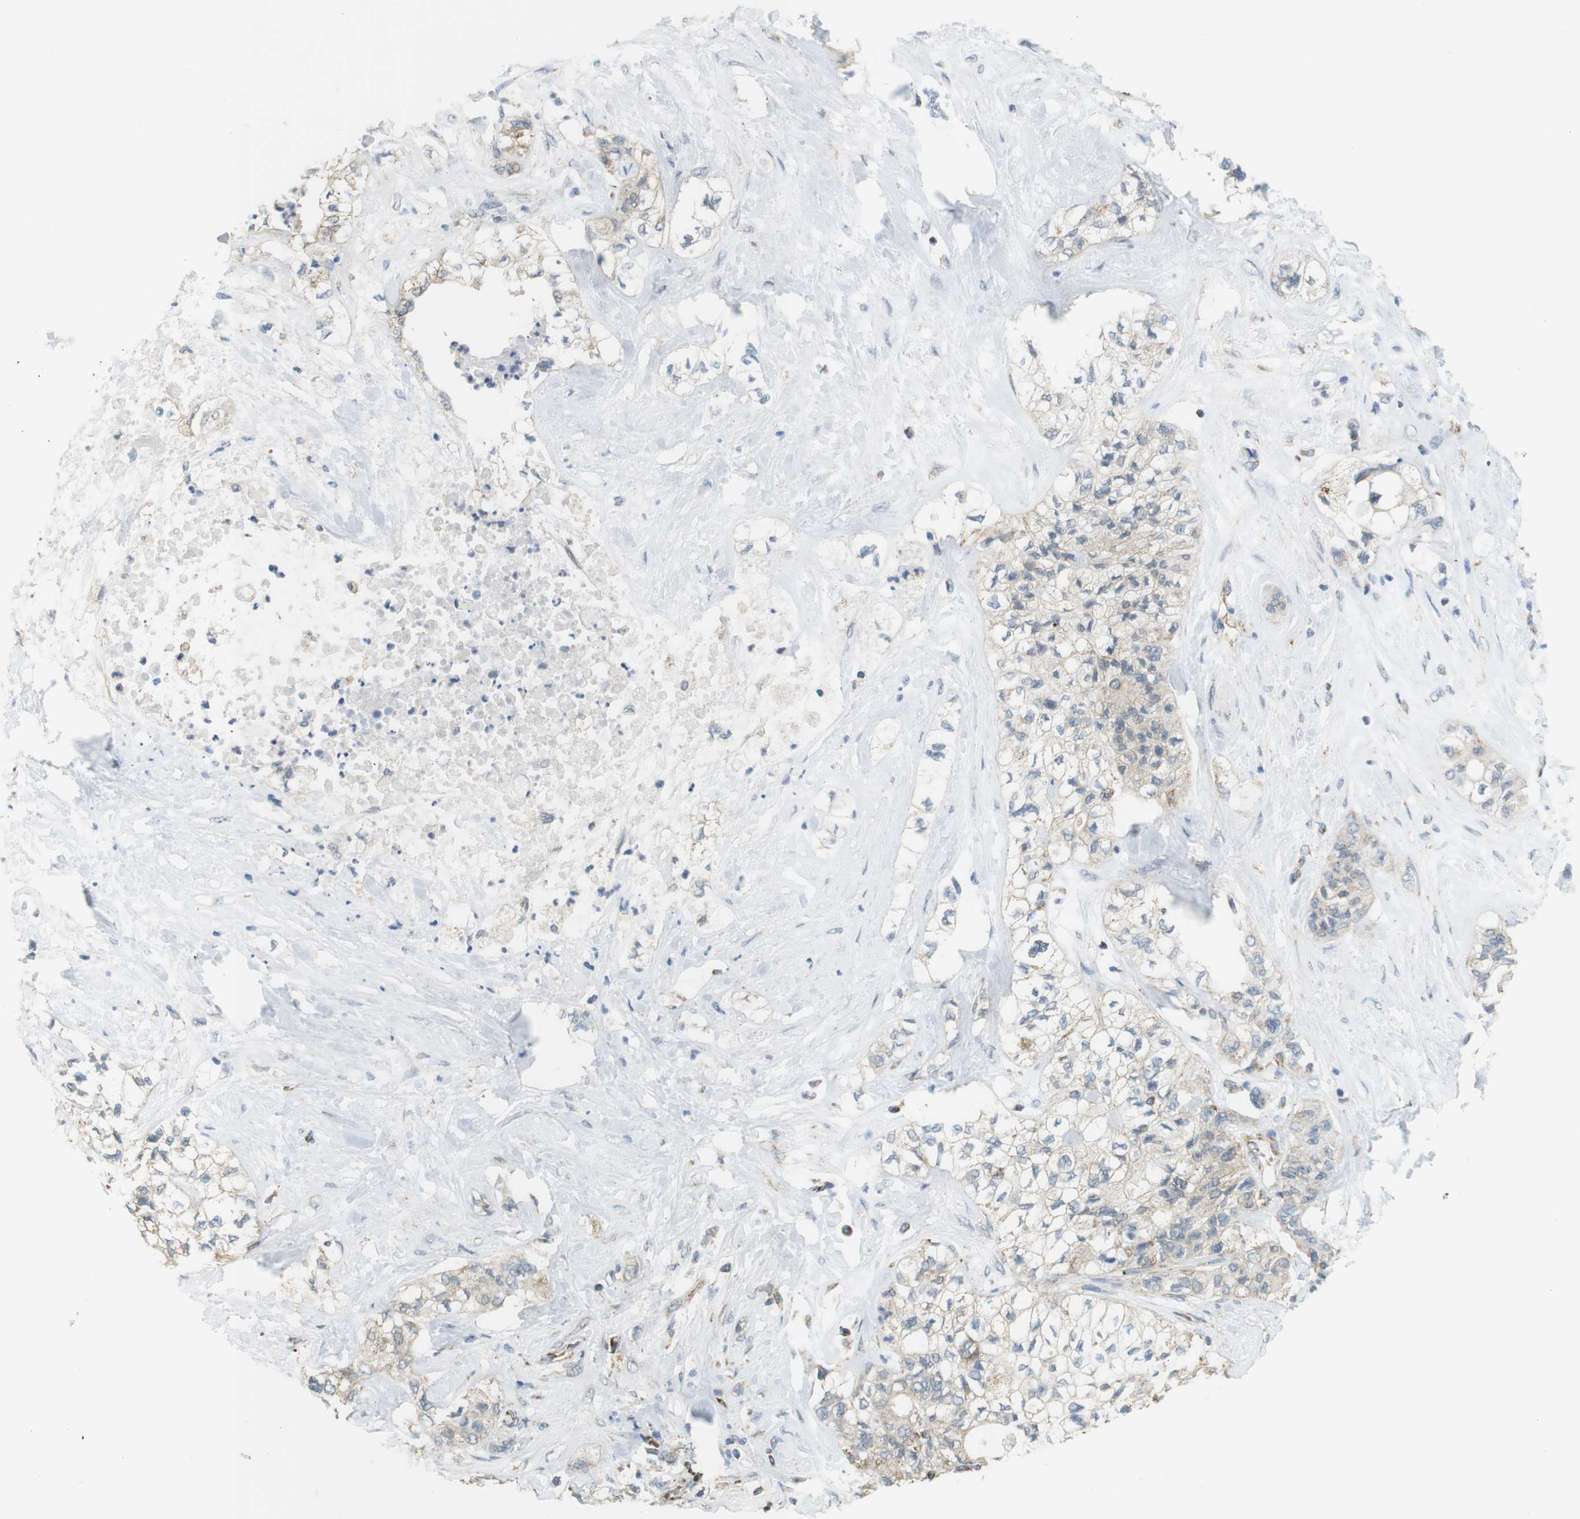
{"staining": {"intensity": "weak", "quantity": "<25%", "location": "cytoplasmic/membranous"}, "tissue": "pancreatic cancer", "cell_type": "Tumor cells", "image_type": "cancer", "snomed": [{"axis": "morphology", "description": "Adenocarcinoma, NOS"}, {"axis": "topography", "description": "Pancreas"}], "caption": "A histopathology image of human pancreatic cancer (adenocarcinoma) is negative for staining in tumor cells.", "gene": "CALHM2", "patient": {"sex": "male", "age": 70}}